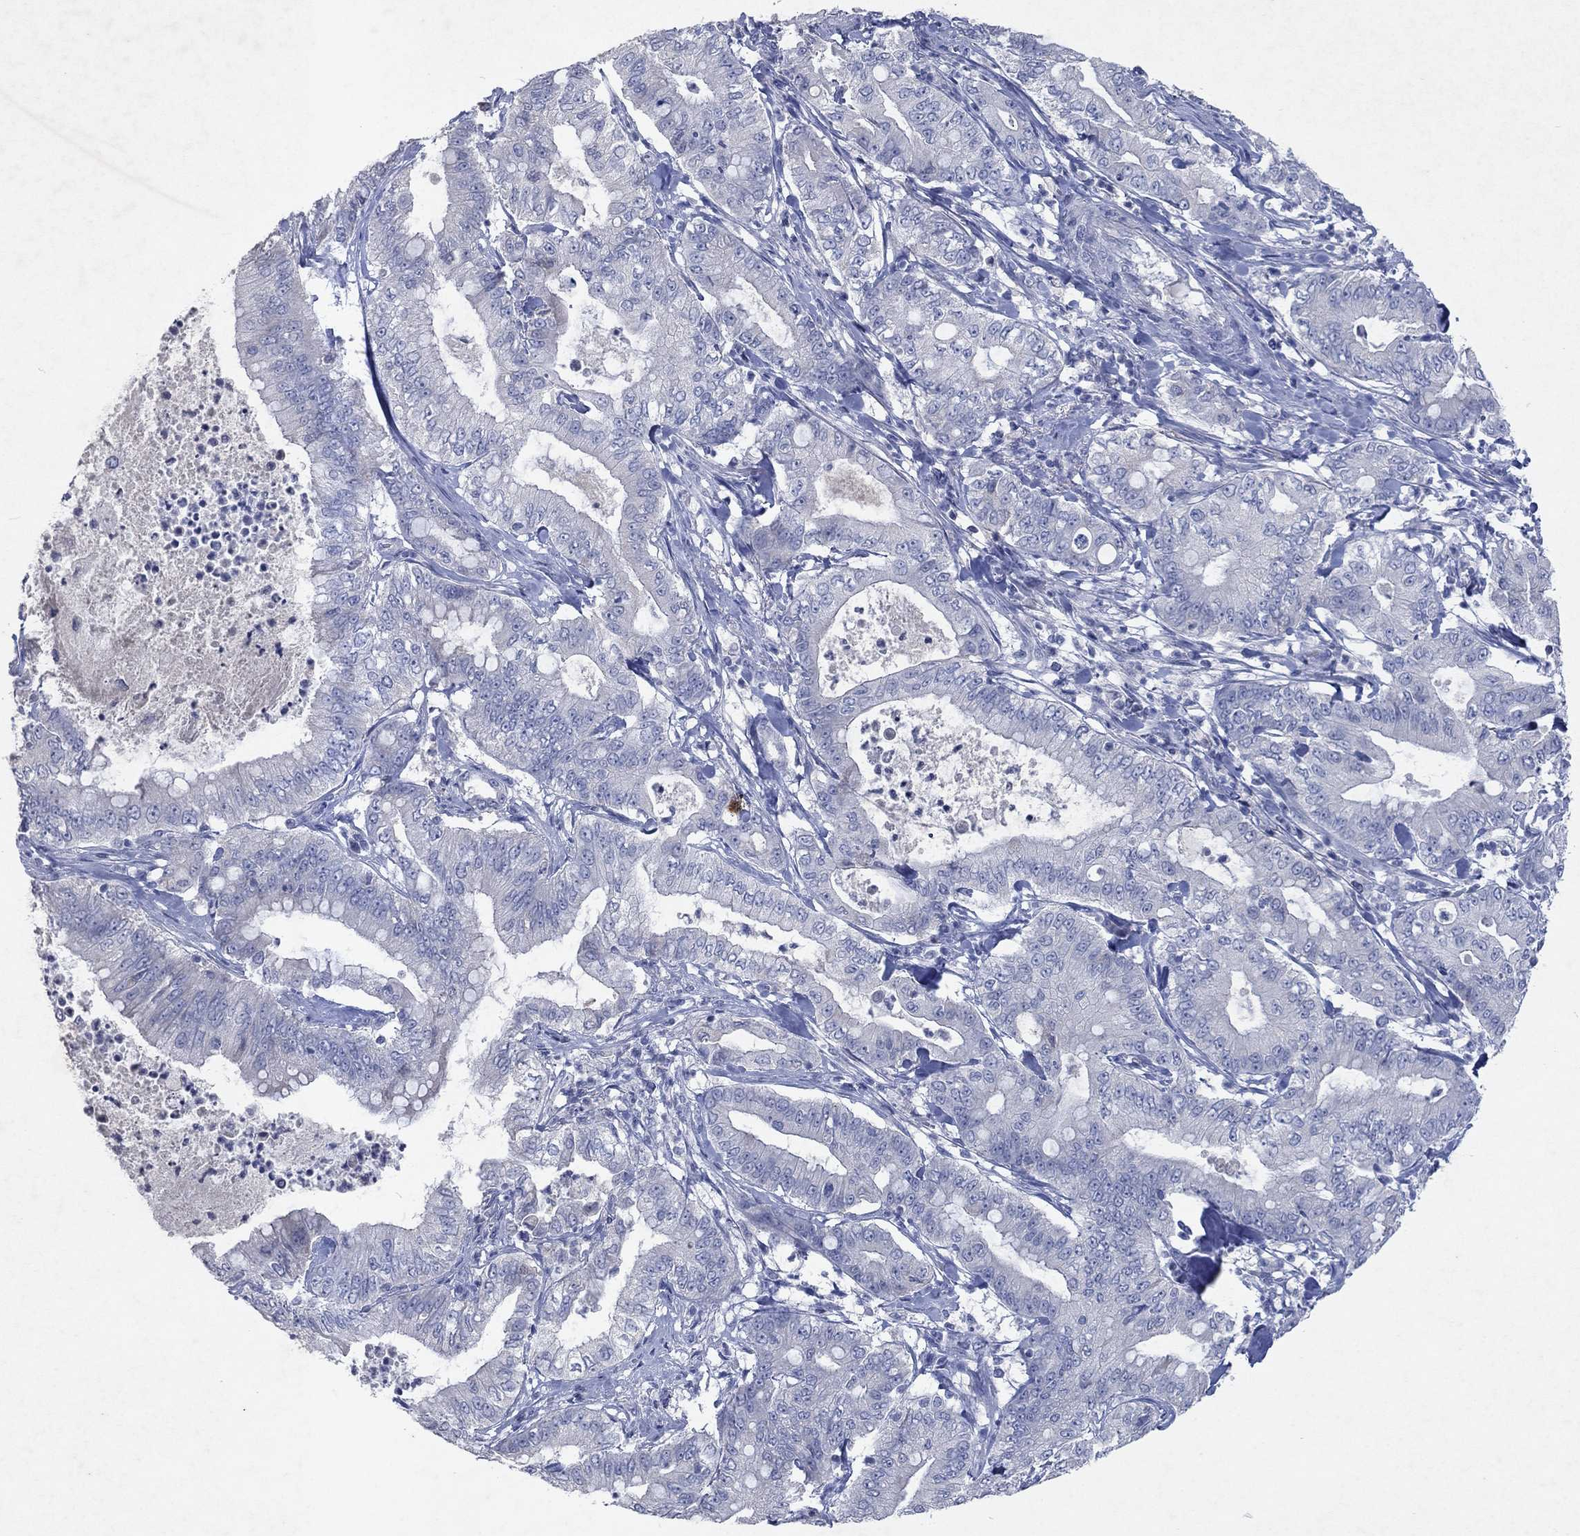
{"staining": {"intensity": "negative", "quantity": "none", "location": "none"}, "tissue": "pancreatic cancer", "cell_type": "Tumor cells", "image_type": "cancer", "snomed": [{"axis": "morphology", "description": "Adenocarcinoma, NOS"}, {"axis": "topography", "description": "Pancreas"}], "caption": "DAB immunohistochemical staining of pancreatic cancer (adenocarcinoma) displays no significant expression in tumor cells.", "gene": "KRT40", "patient": {"sex": "male", "age": 71}}